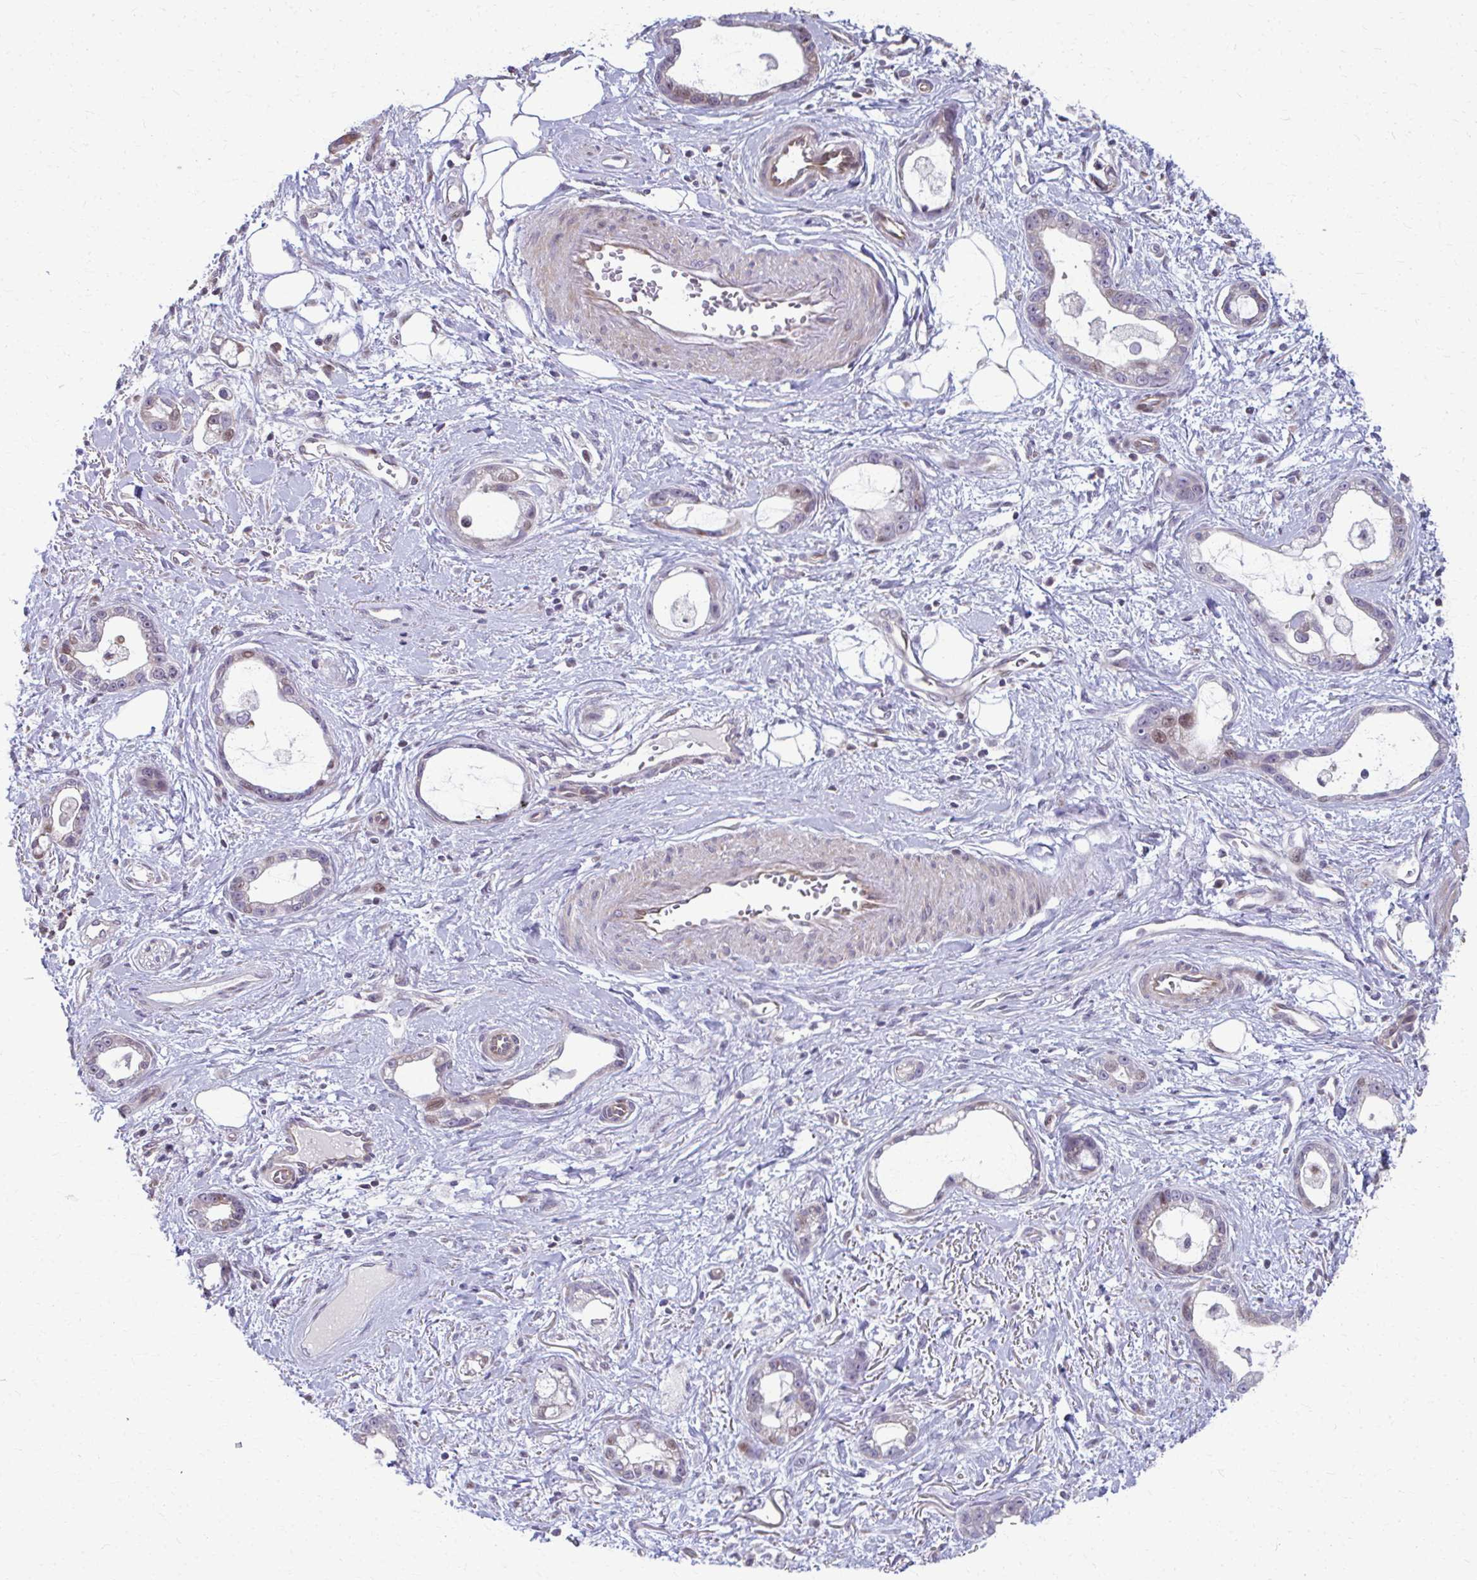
{"staining": {"intensity": "moderate", "quantity": "<25%", "location": "nuclear"}, "tissue": "stomach cancer", "cell_type": "Tumor cells", "image_type": "cancer", "snomed": [{"axis": "morphology", "description": "Adenocarcinoma, NOS"}, {"axis": "topography", "description": "Stomach"}], "caption": "Human adenocarcinoma (stomach) stained with a protein marker shows moderate staining in tumor cells.", "gene": "MAF1", "patient": {"sex": "male", "age": 55}}